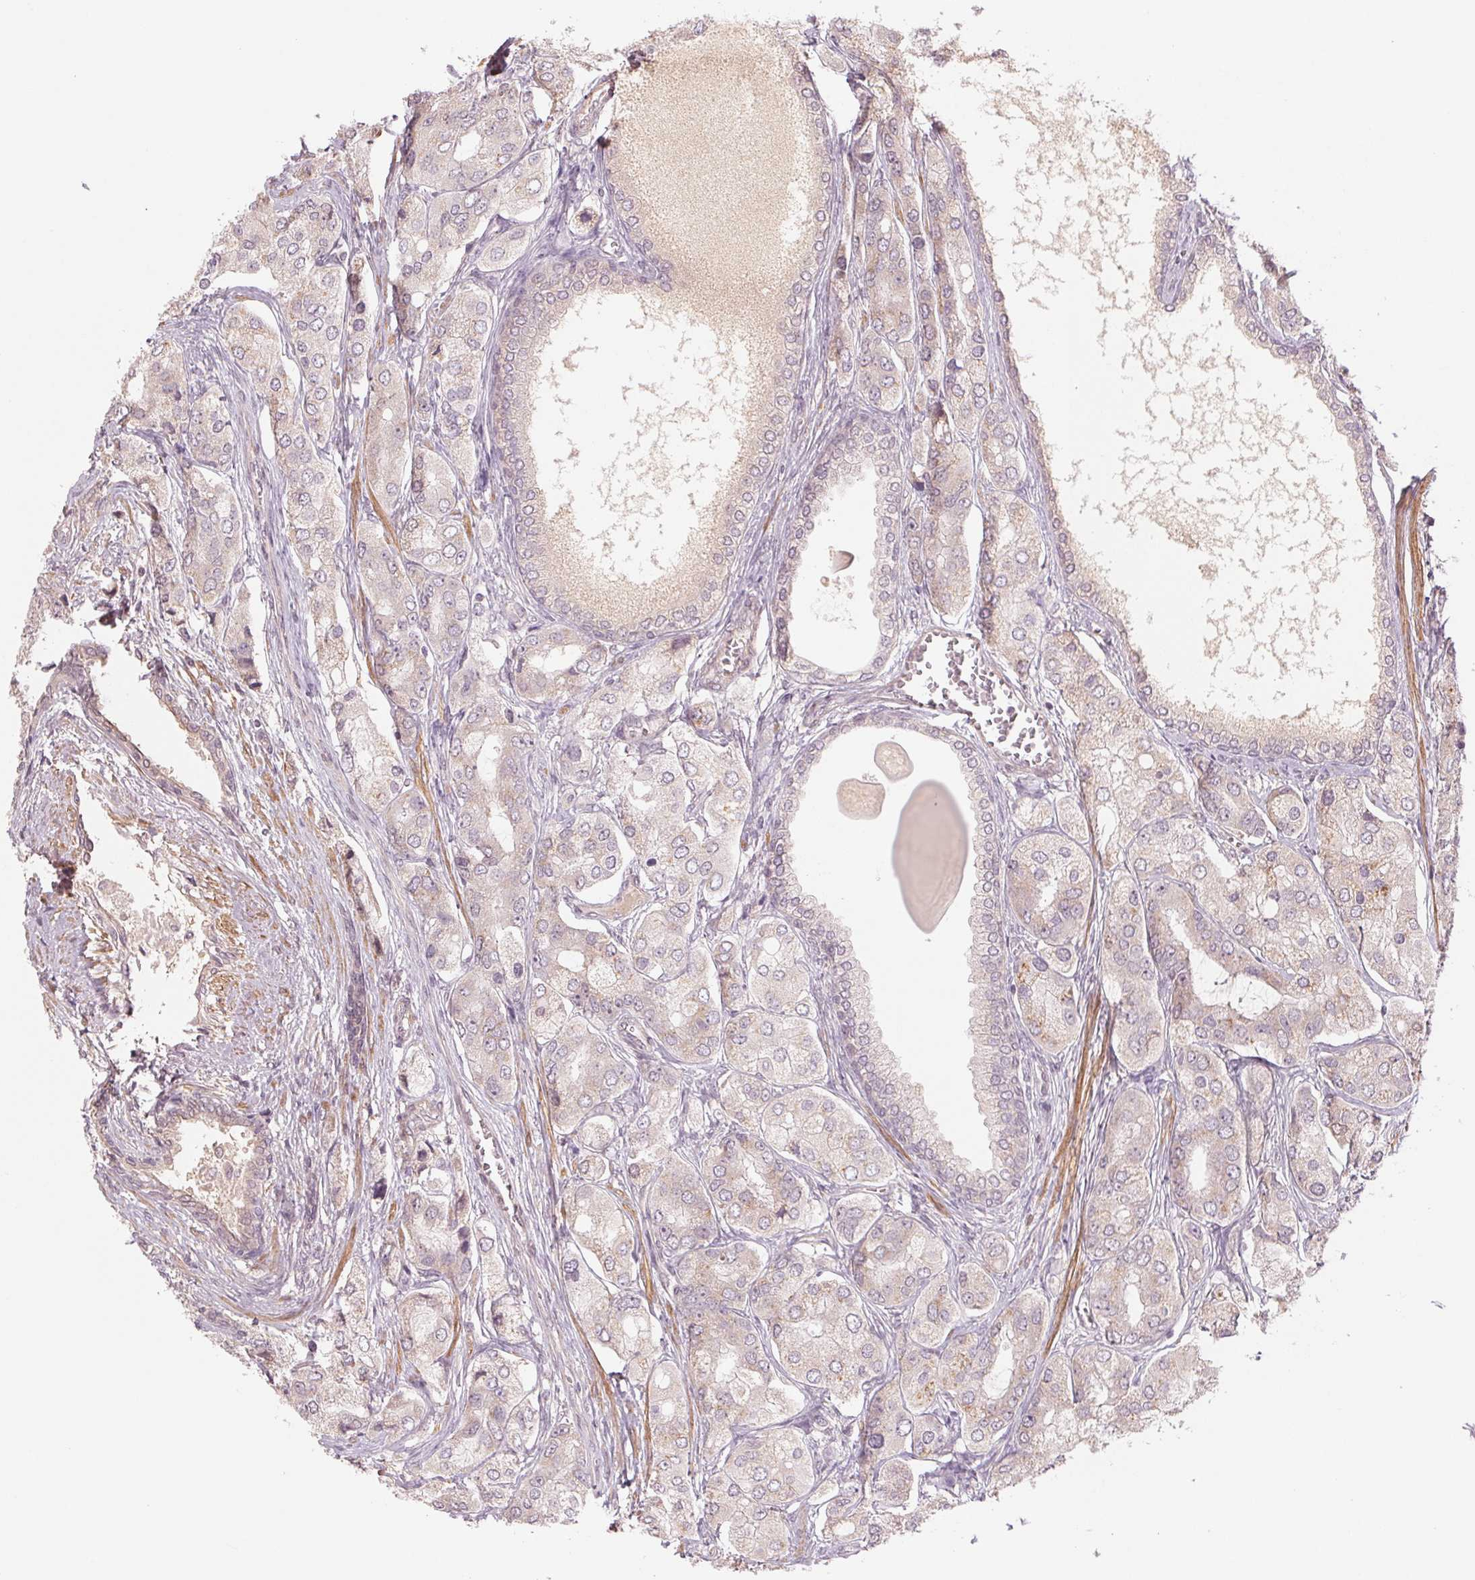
{"staining": {"intensity": "negative", "quantity": "none", "location": "none"}, "tissue": "prostate cancer", "cell_type": "Tumor cells", "image_type": "cancer", "snomed": [{"axis": "morphology", "description": "Adenocarcinoma, Low grade"}, {"axis": "topography", "description": "Prostate"}], "caption": "Tumor cells show no significant staining in prostate cancer (low-grade adenocarcinoma). Nuclei are stained in blue.", "gene": "PPIA", "patient": {"sex": "male", "age": 69}}